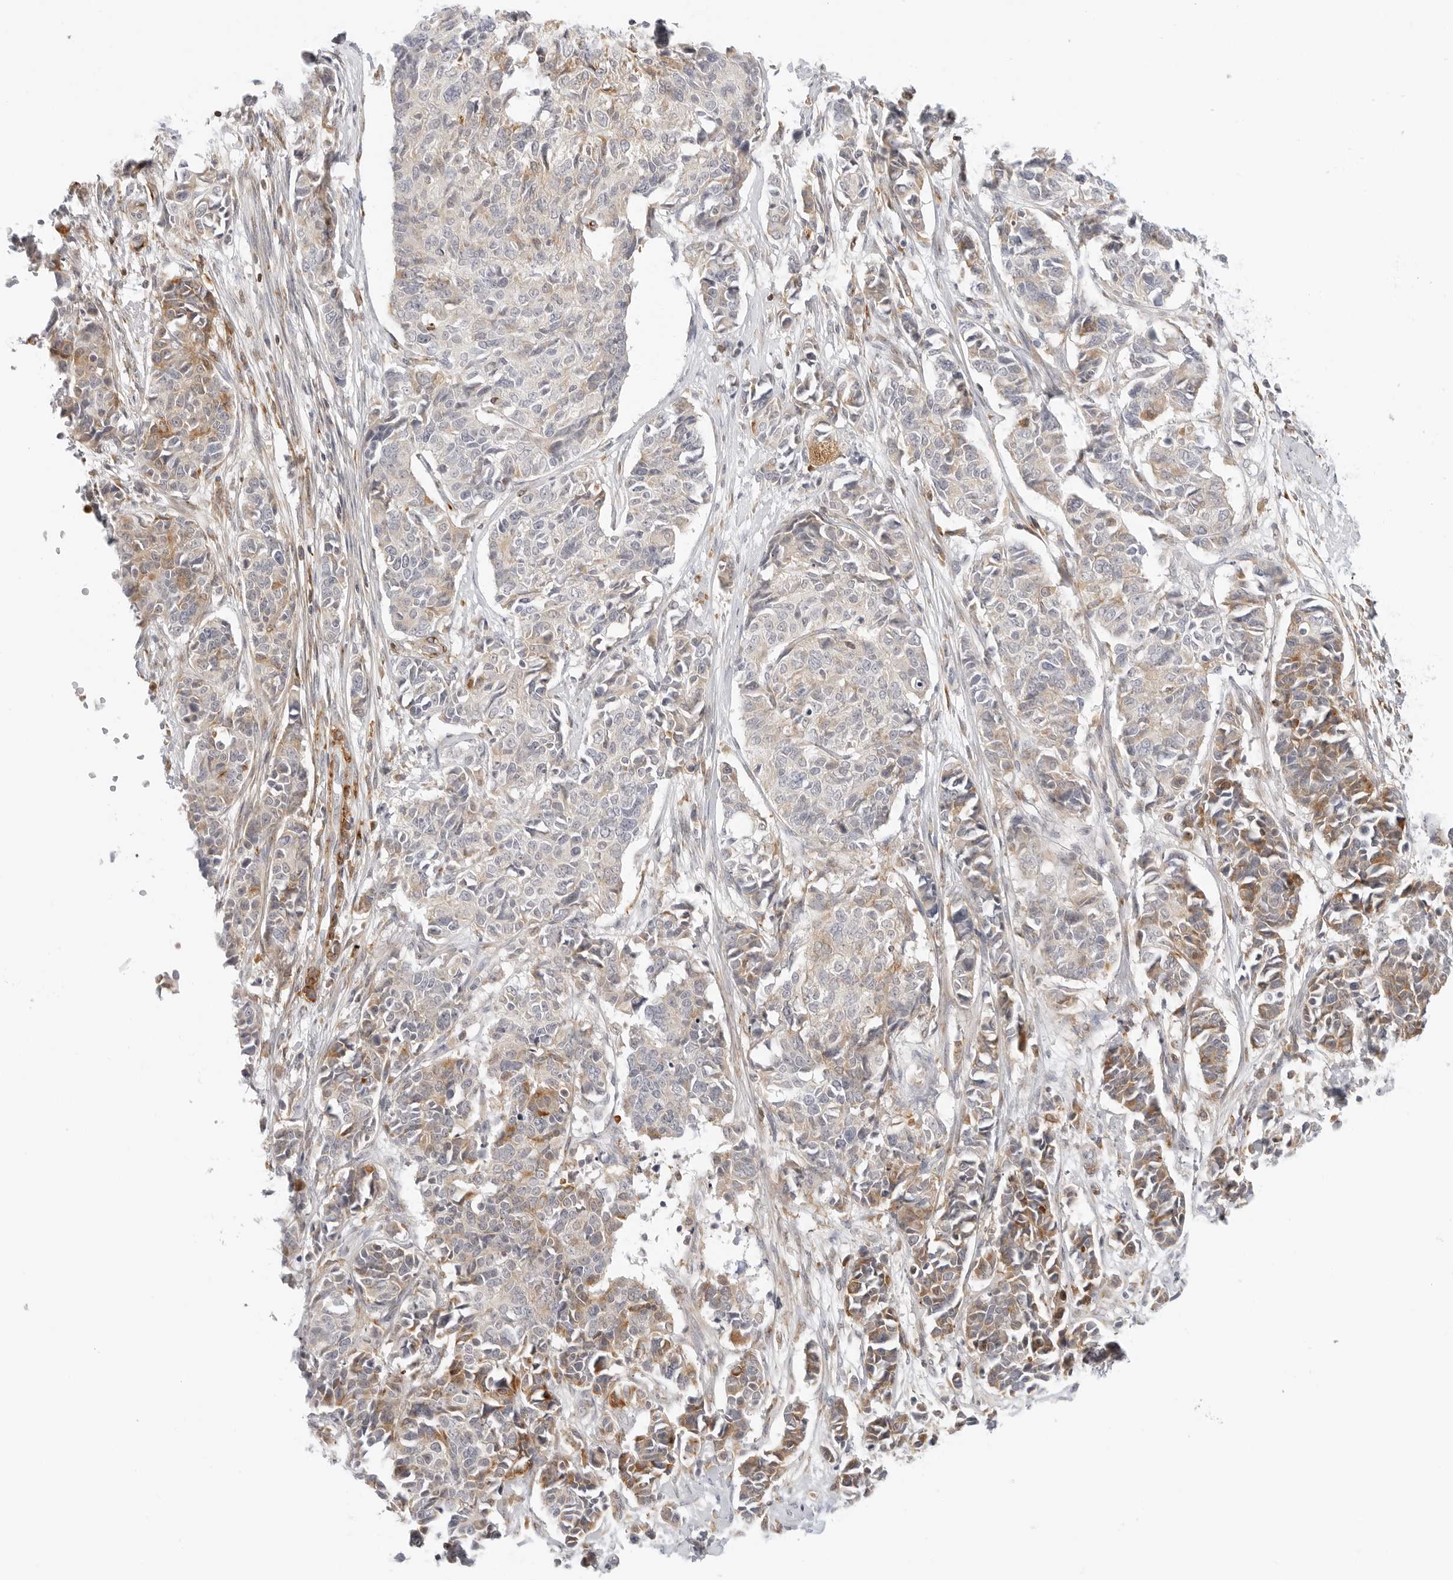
{"staining": {"intensity": "moderate", "quantity": "<25%", "location": "cytoplasmic/membranous"}, "tissue": "cervical cancer", "cell_type": "Tumor cells", "image_type": "cancer", "snomed": [{"axis": "morphology", "description": "Normal tissue, NOS"}, {"axis": "morphology", "description": "Squamous cell carcinoma, NOS"}, {"axis": "topography", "description": "Cervix"}], "caption": "High-power microscopy captured an immunohistochemistry histopathology image of squamous cell carcinoma (cervical), revealing moderate cytoplasmic/membranous expression in approximately <25% of tumor cells. The protein of interest is shown in brown color, while the nuclei are stained blue.", "gene": "C1QTNF1", "patient": {"sex": "female", "age": 35}}